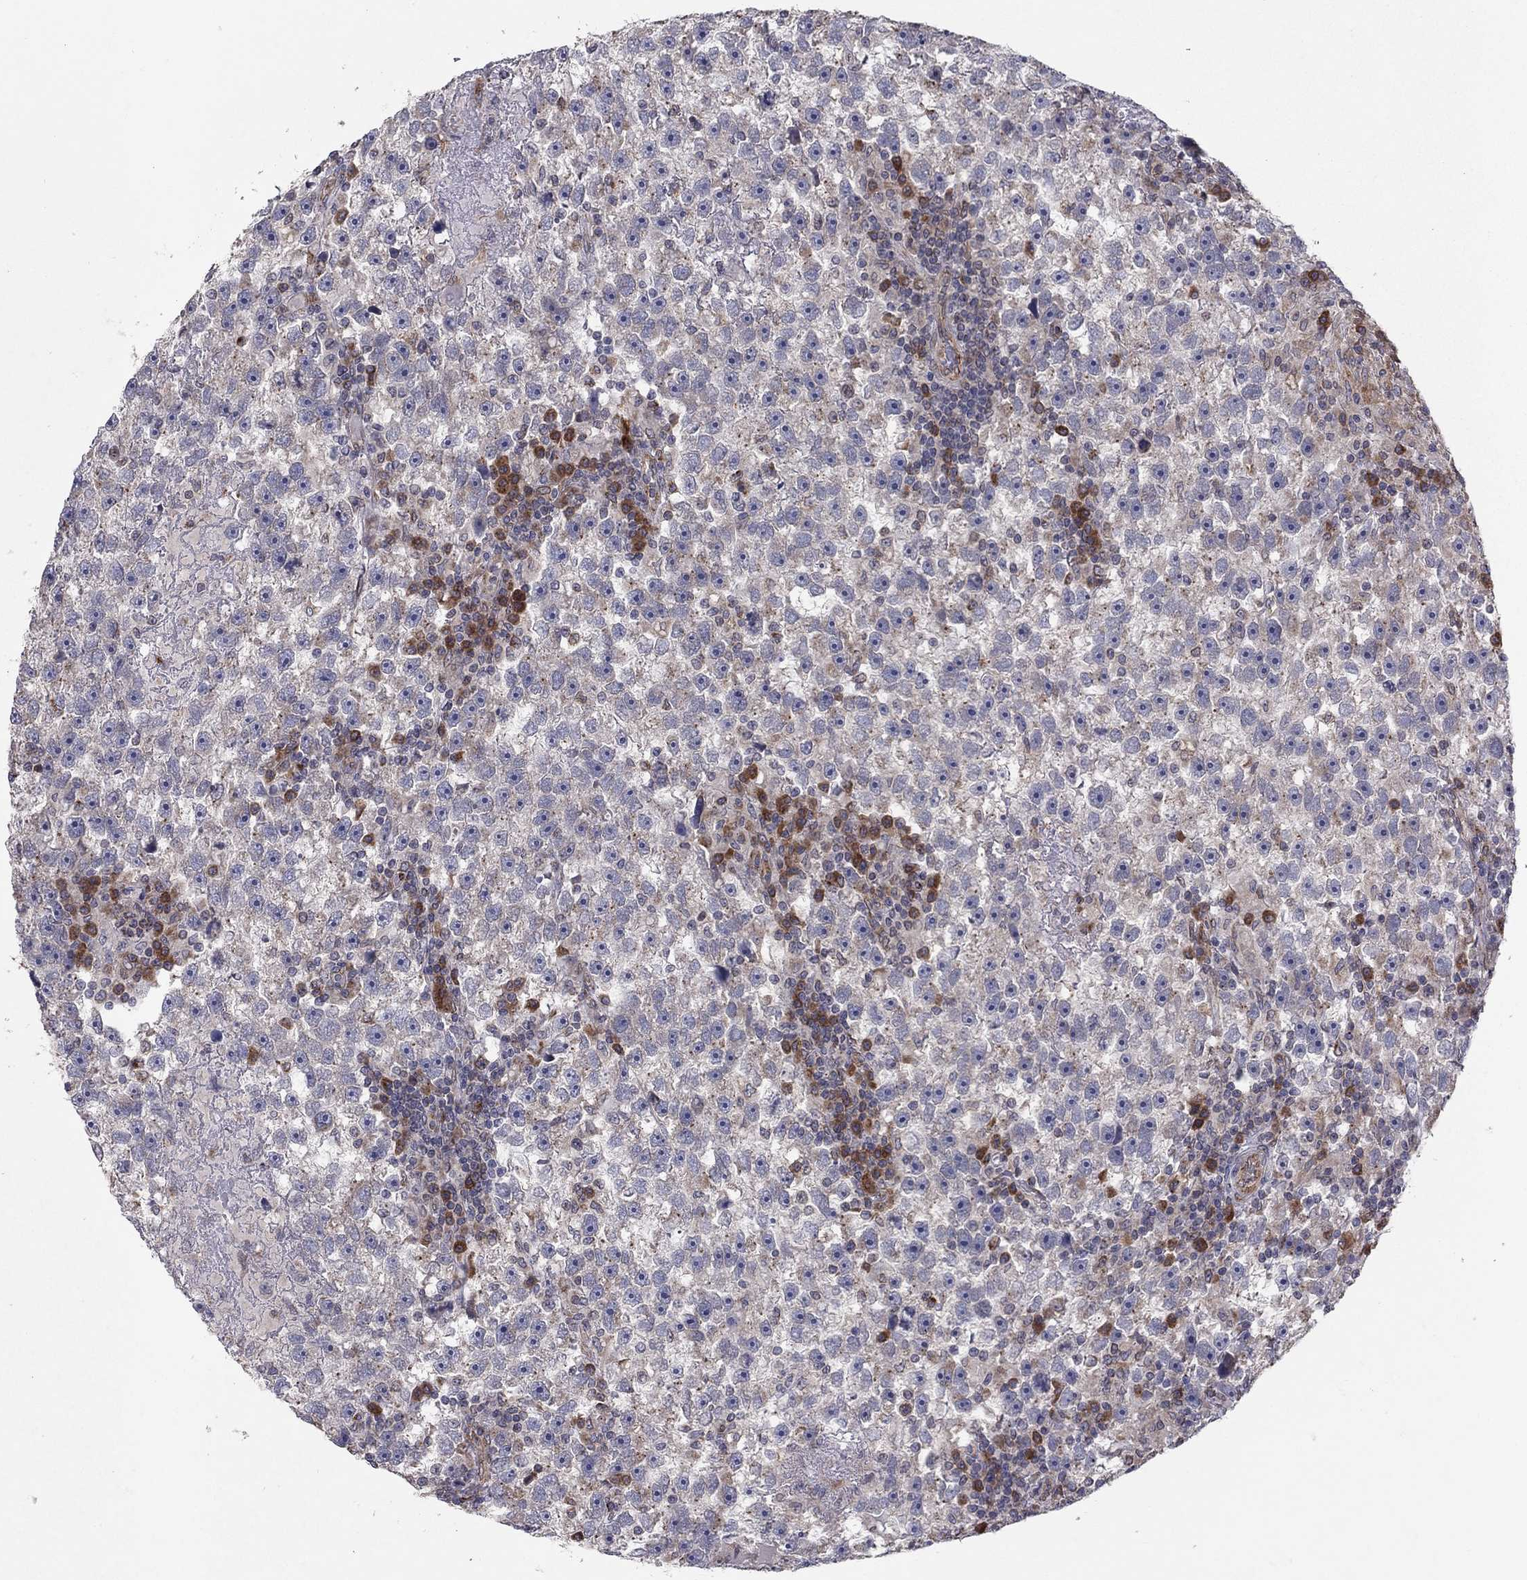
{"staining": {"intensity": "negative", "quantity": "none", "location": "none"}, "tissue": "testis cancer", "cell_type": "Tumor cells", "image_type": "cancer", "snomed": [{"axis": "morphology", "description": "Seminoma, NOS"}, {"axis": "topography", "description": "Testis"}], "caption": "Immunohistochemical staining of human testis cancer (seminoma) demonstrates no significant positivity in tumor cells. (Brightfield microscopy of DAB IHC at high magnification).", "gene": "YIF1A", "patient": {"sex": "male", "age": 47}}